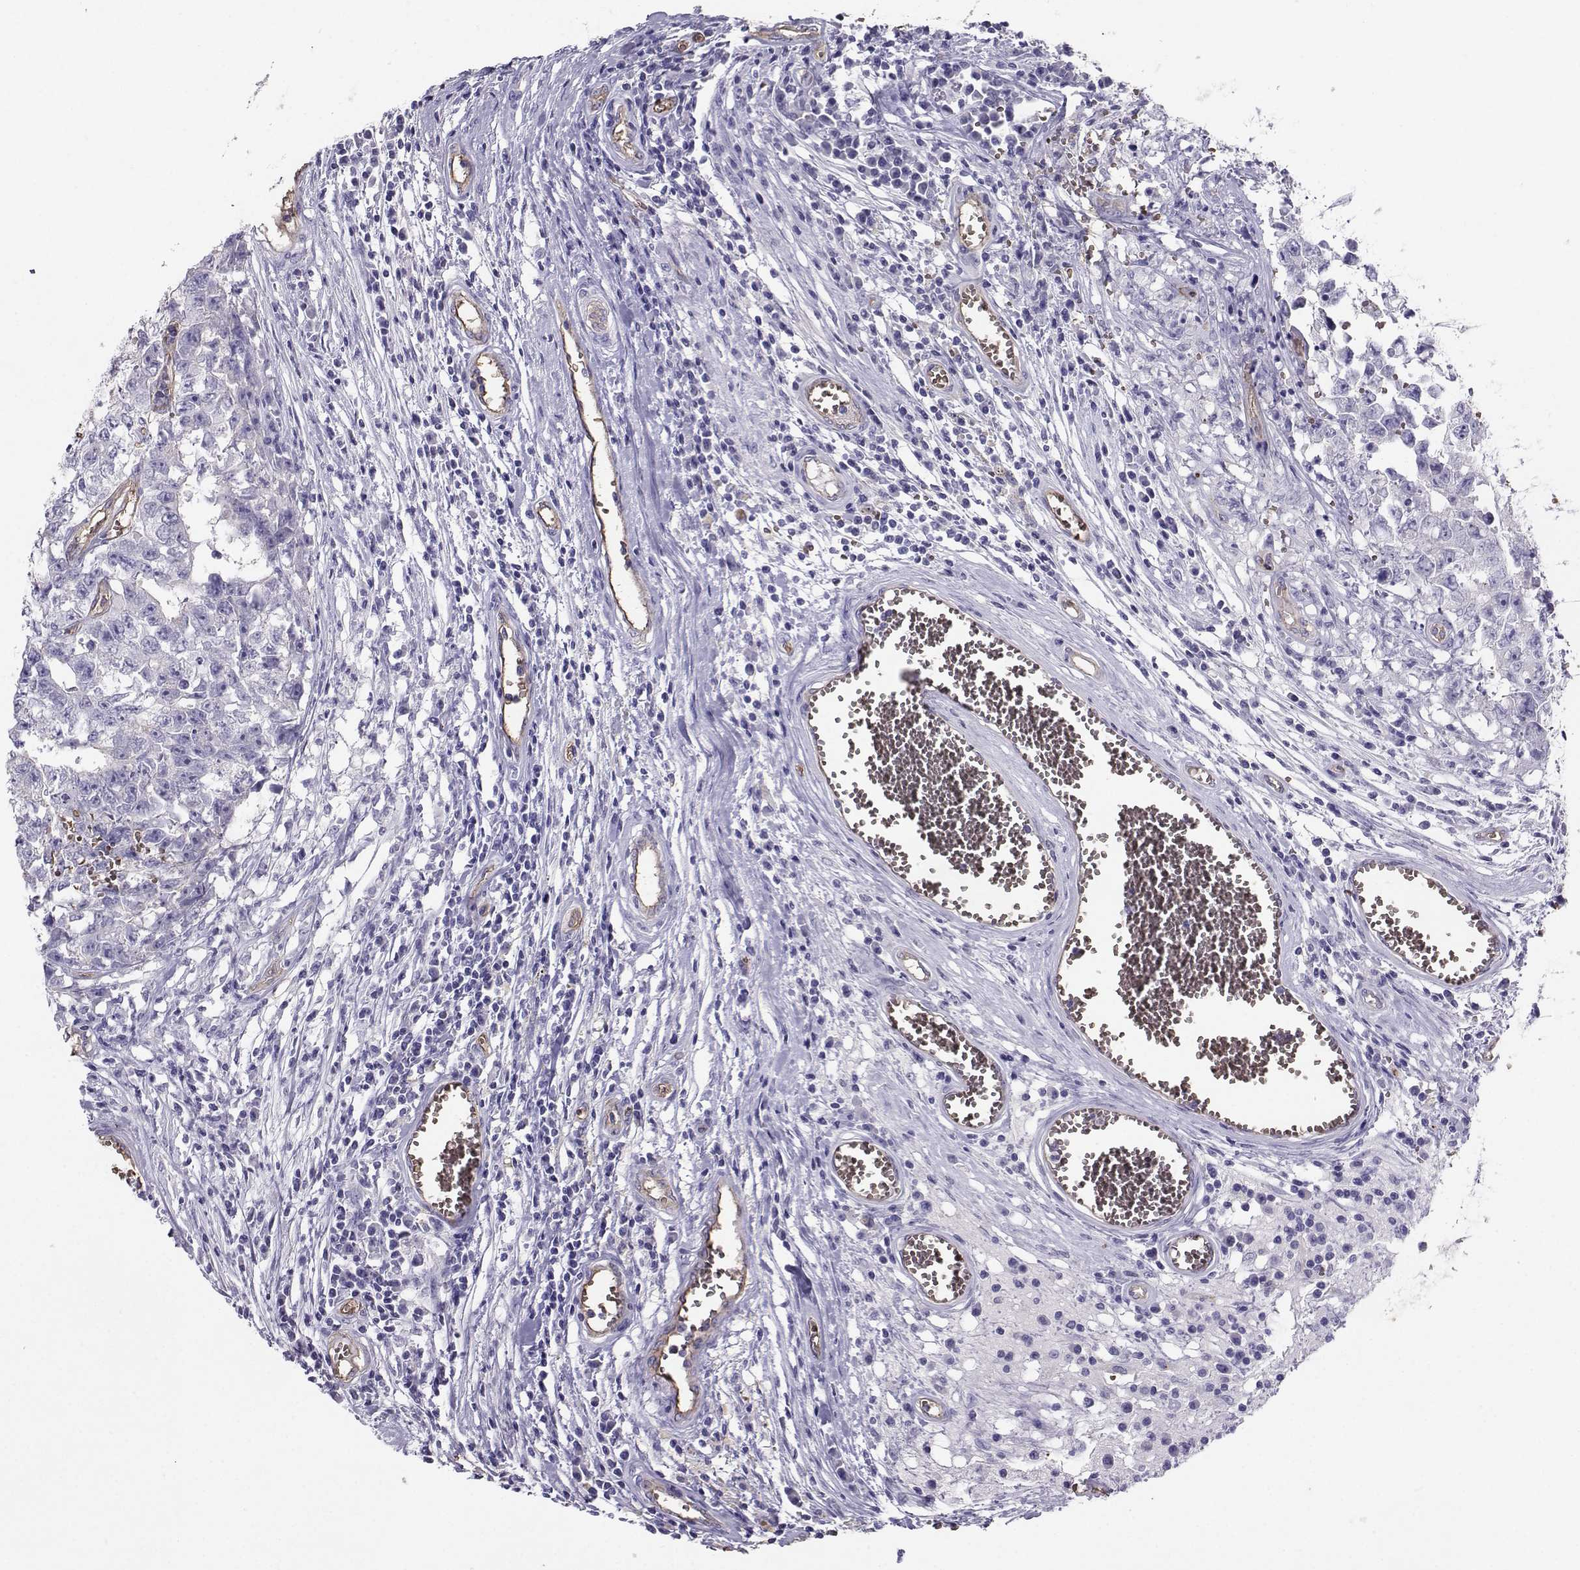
{"staining": {"intensity": "negative", "quantity": "none", "location": "none"}, "tissue": "testis cancer", "cell_type": "Tumor cells", "image_type": "cancer", "snomed": [{"axis": "morphology", "description": "Carcinoma, Embryonal, NOS"}, {"axis": "topography", "description": "Testis"}], "caption": "An immunohistochemistry micrograph of embryonal carcinoma (testis) is shown. There is no staining in tumor cells of embryonal carcinoma (testis).", "gene": "CLUL1", "patient": {"sex": "male", "age": 36}}